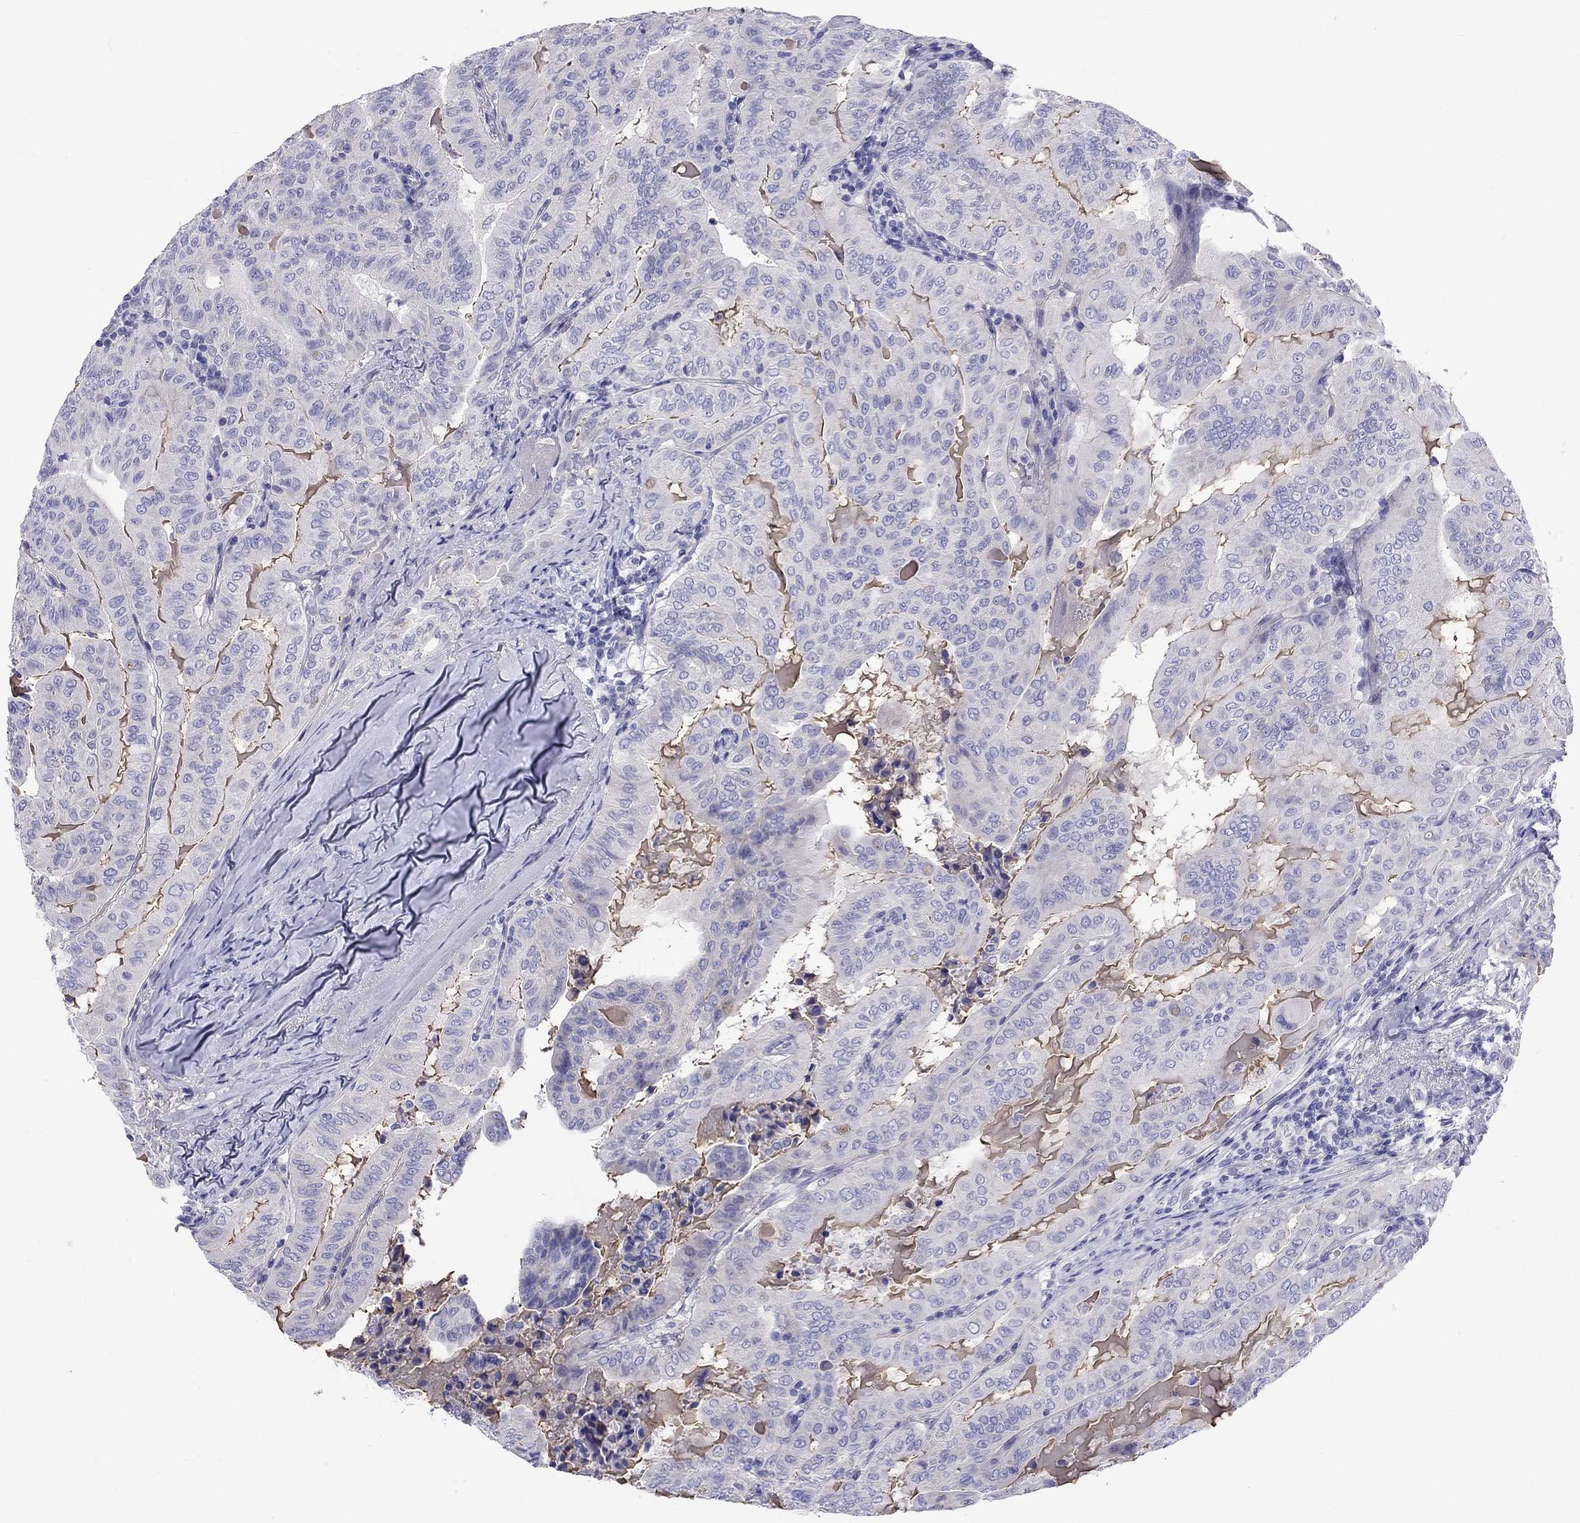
{"staining": {"intensity": "negative", "quantity": "none", "location": "none"}, "tissue": "thyroid cancer", "cell_type": "Tumor cells", "image_type": "cancer", "snomed": [{"axis": "morphology", "description": "Papillary adenocarcinoma, NOS"}, {"axis": "topography", "description": "Thyroid gland"}], "caption": "Thyroid cancer was stained to show a protein in brown. There is no significant positivity in tumor cells.", "gene": "CMYA5", "patient": {"sex": "female", "age": 68}}